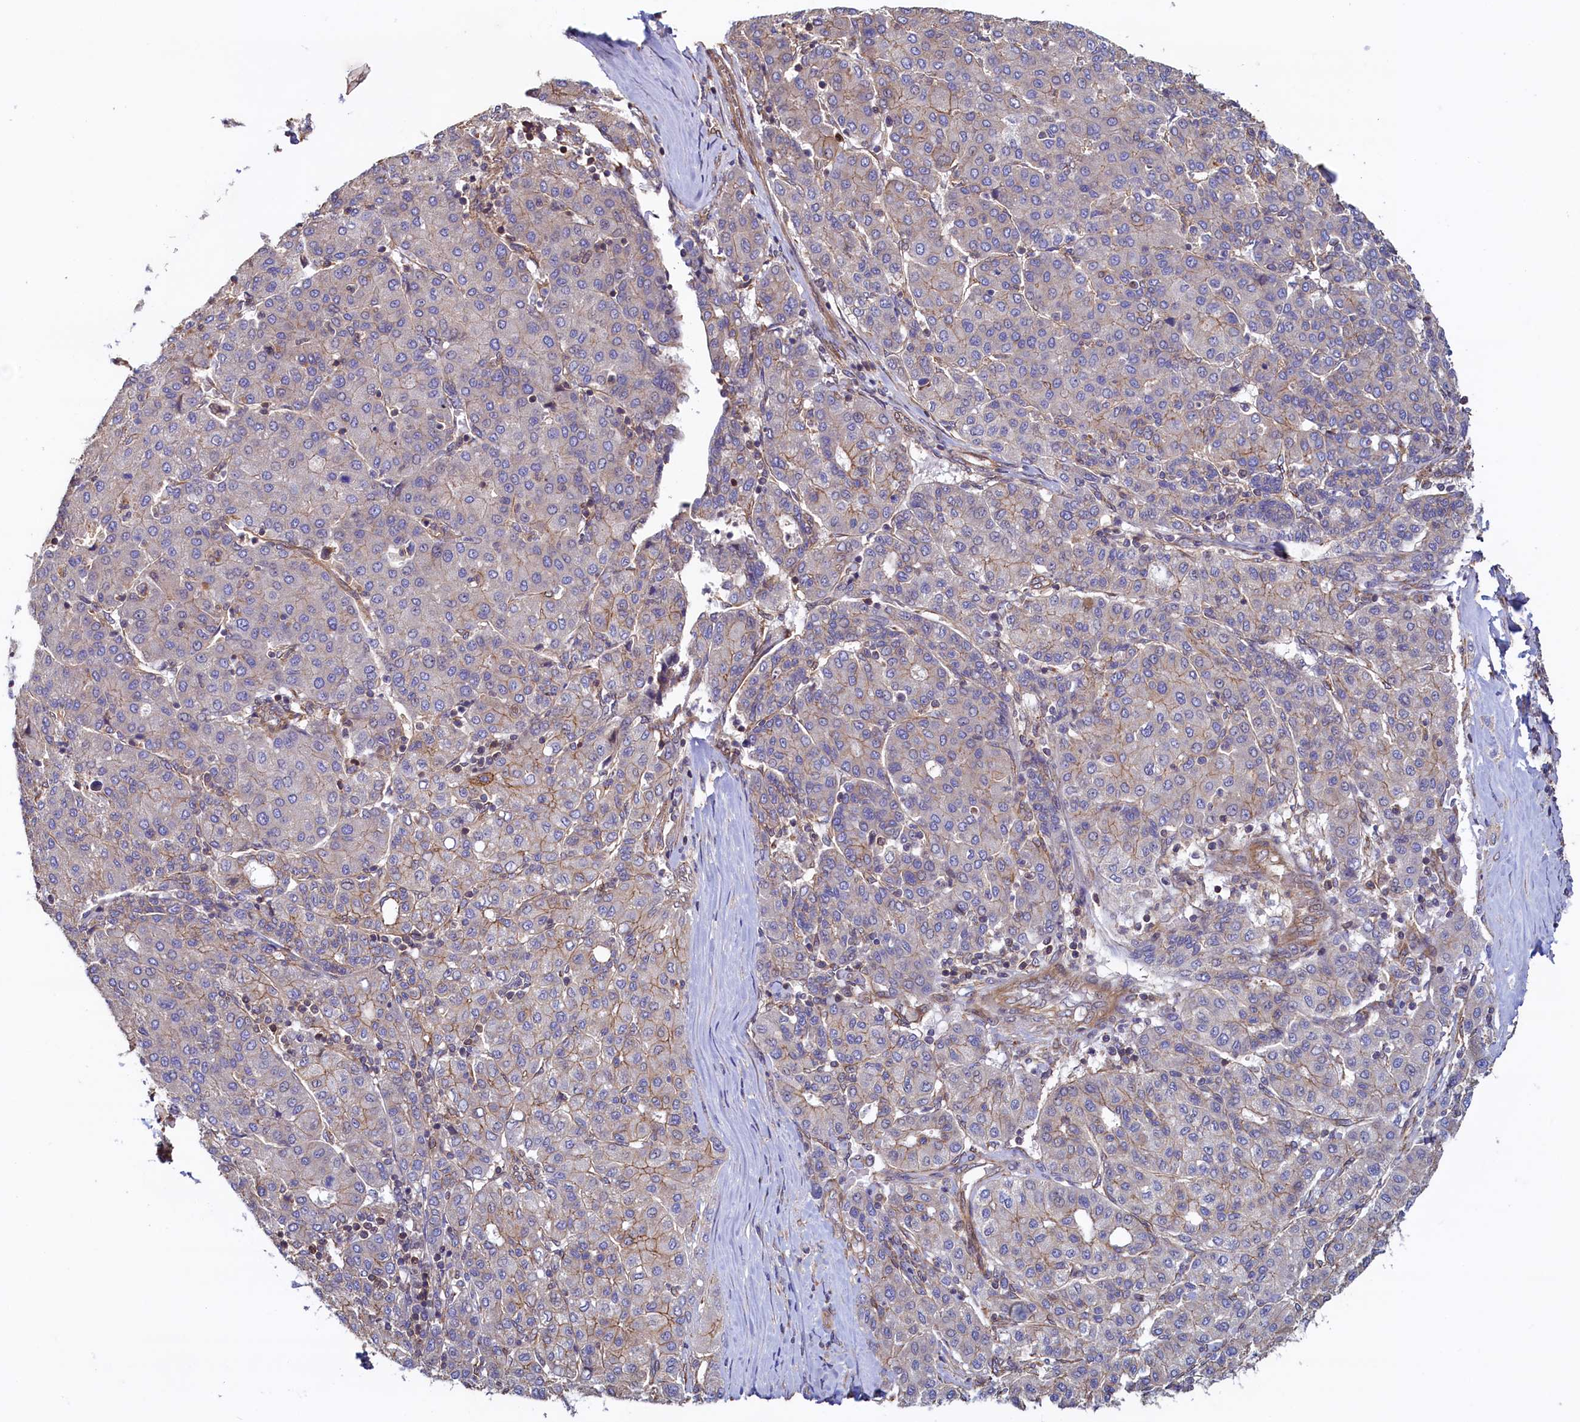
{"staining": {"intensity": "weak", "quantity": "<25%", "location": "cytoplasmic/membranous"}, "tissue": "liver cancer", "cell_type": "Tumor cells", "image_type": "cancer", "snomed": [{"axis": "morphology", "description": "Carcinoma, Hepatocellular, NOS"}, {"axis": "topography", "description": "Liver"}], "caption": "DAB immunohistochemical staining of human hepatocellular carcinoma (liver) displays no significant positivity in tumor cells.", "gene": "ATXN2L", "patient": {"sex": "male", "age": 65}}